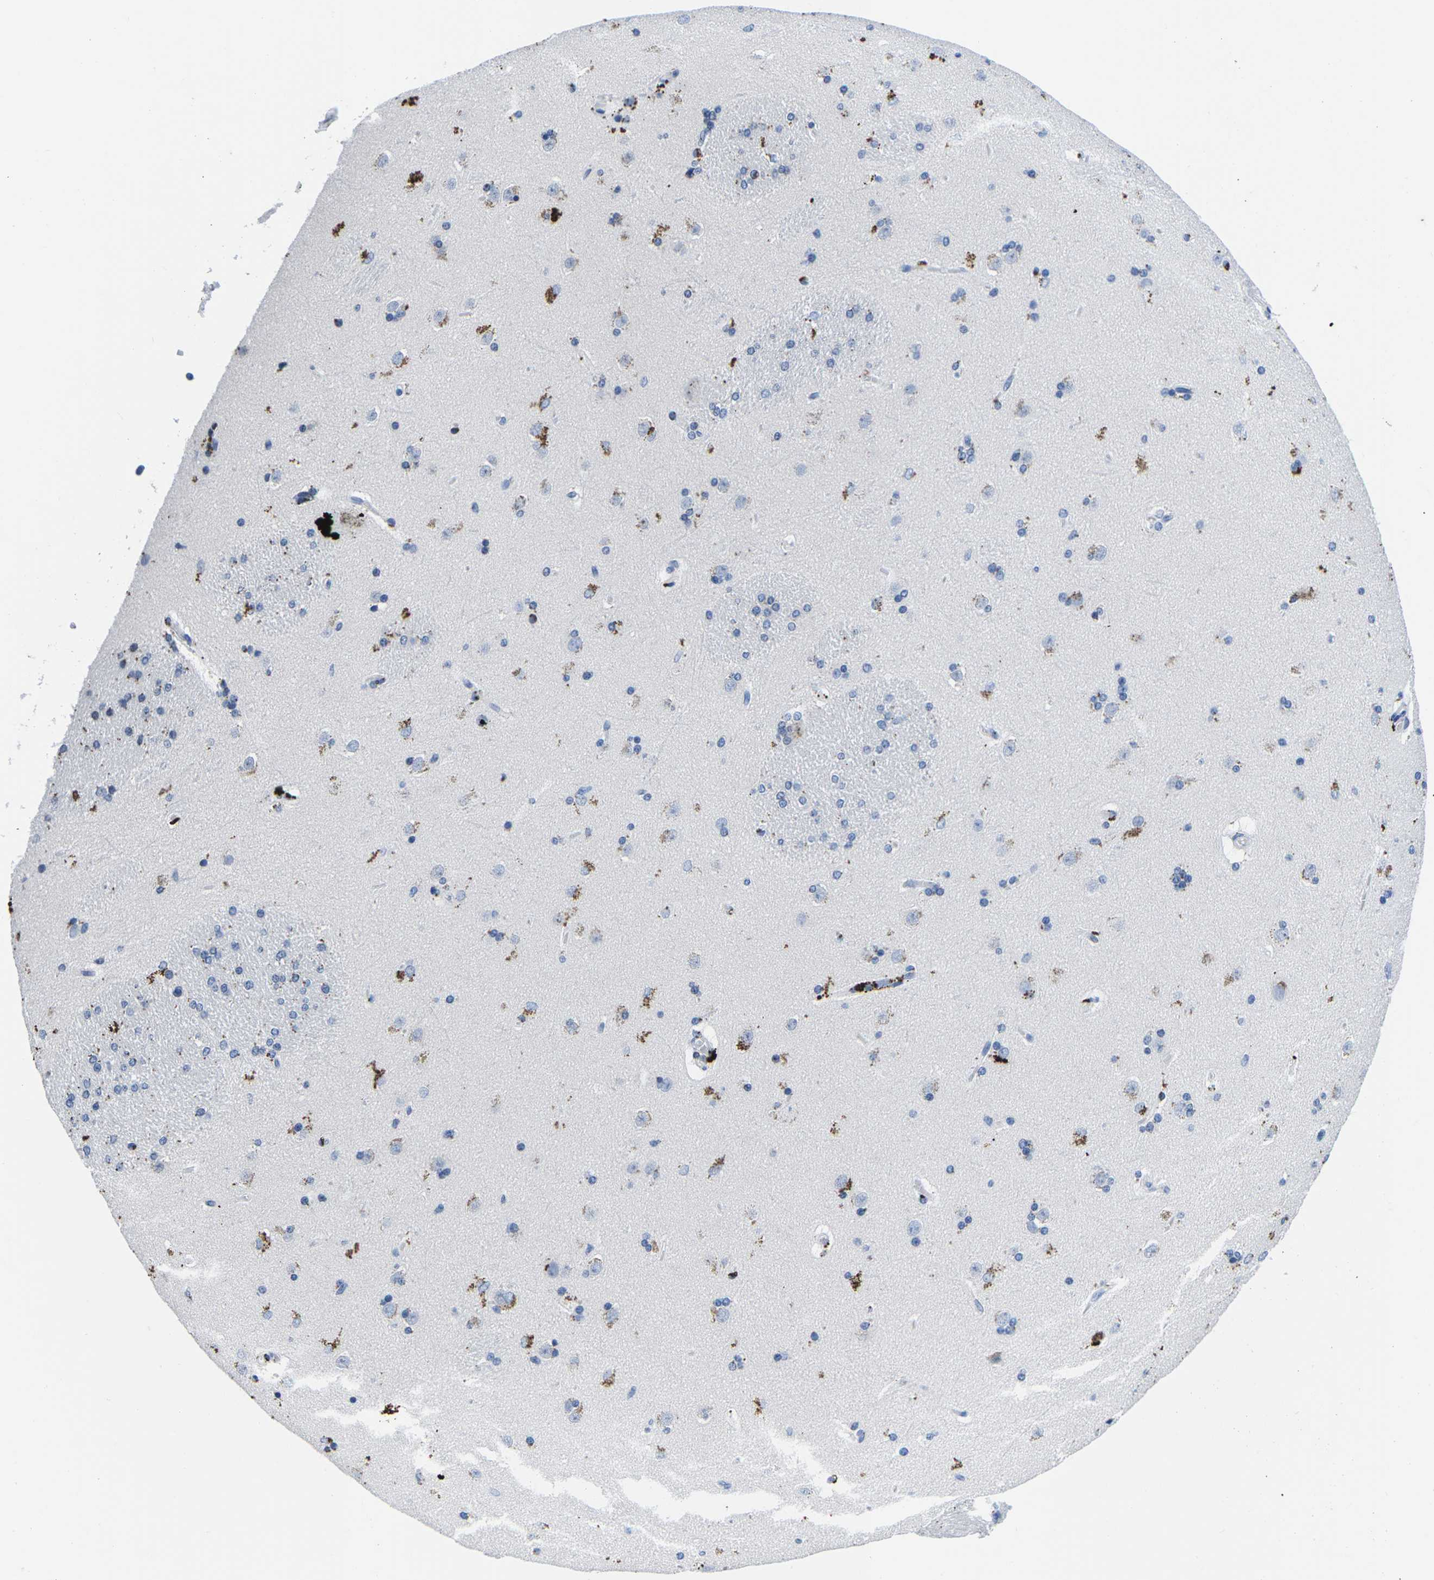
{"staining": {"intensity": "negative", "quantity": "none", "location": "none"}, "tissue": "caudate", "cell_type": "Glial cells", "image_type": "normal", "snomed": [{"axis": "morphology", "description": "Normal tissue, NOS"}, {"axis": "topography", "description": "Lateral ventricle wall"}], "caption": "IHC histopathology image of benign caudate: human caudate stained with DAB (3,3'-diaminobenzidine) reveals no significant protein staining in glial cells. (DAB (3,3'-diaminobenzidine) IHC with hematoxylin counter stain).", "gene": "CTSW", "patient": {"sex": "female", "age": 19}}